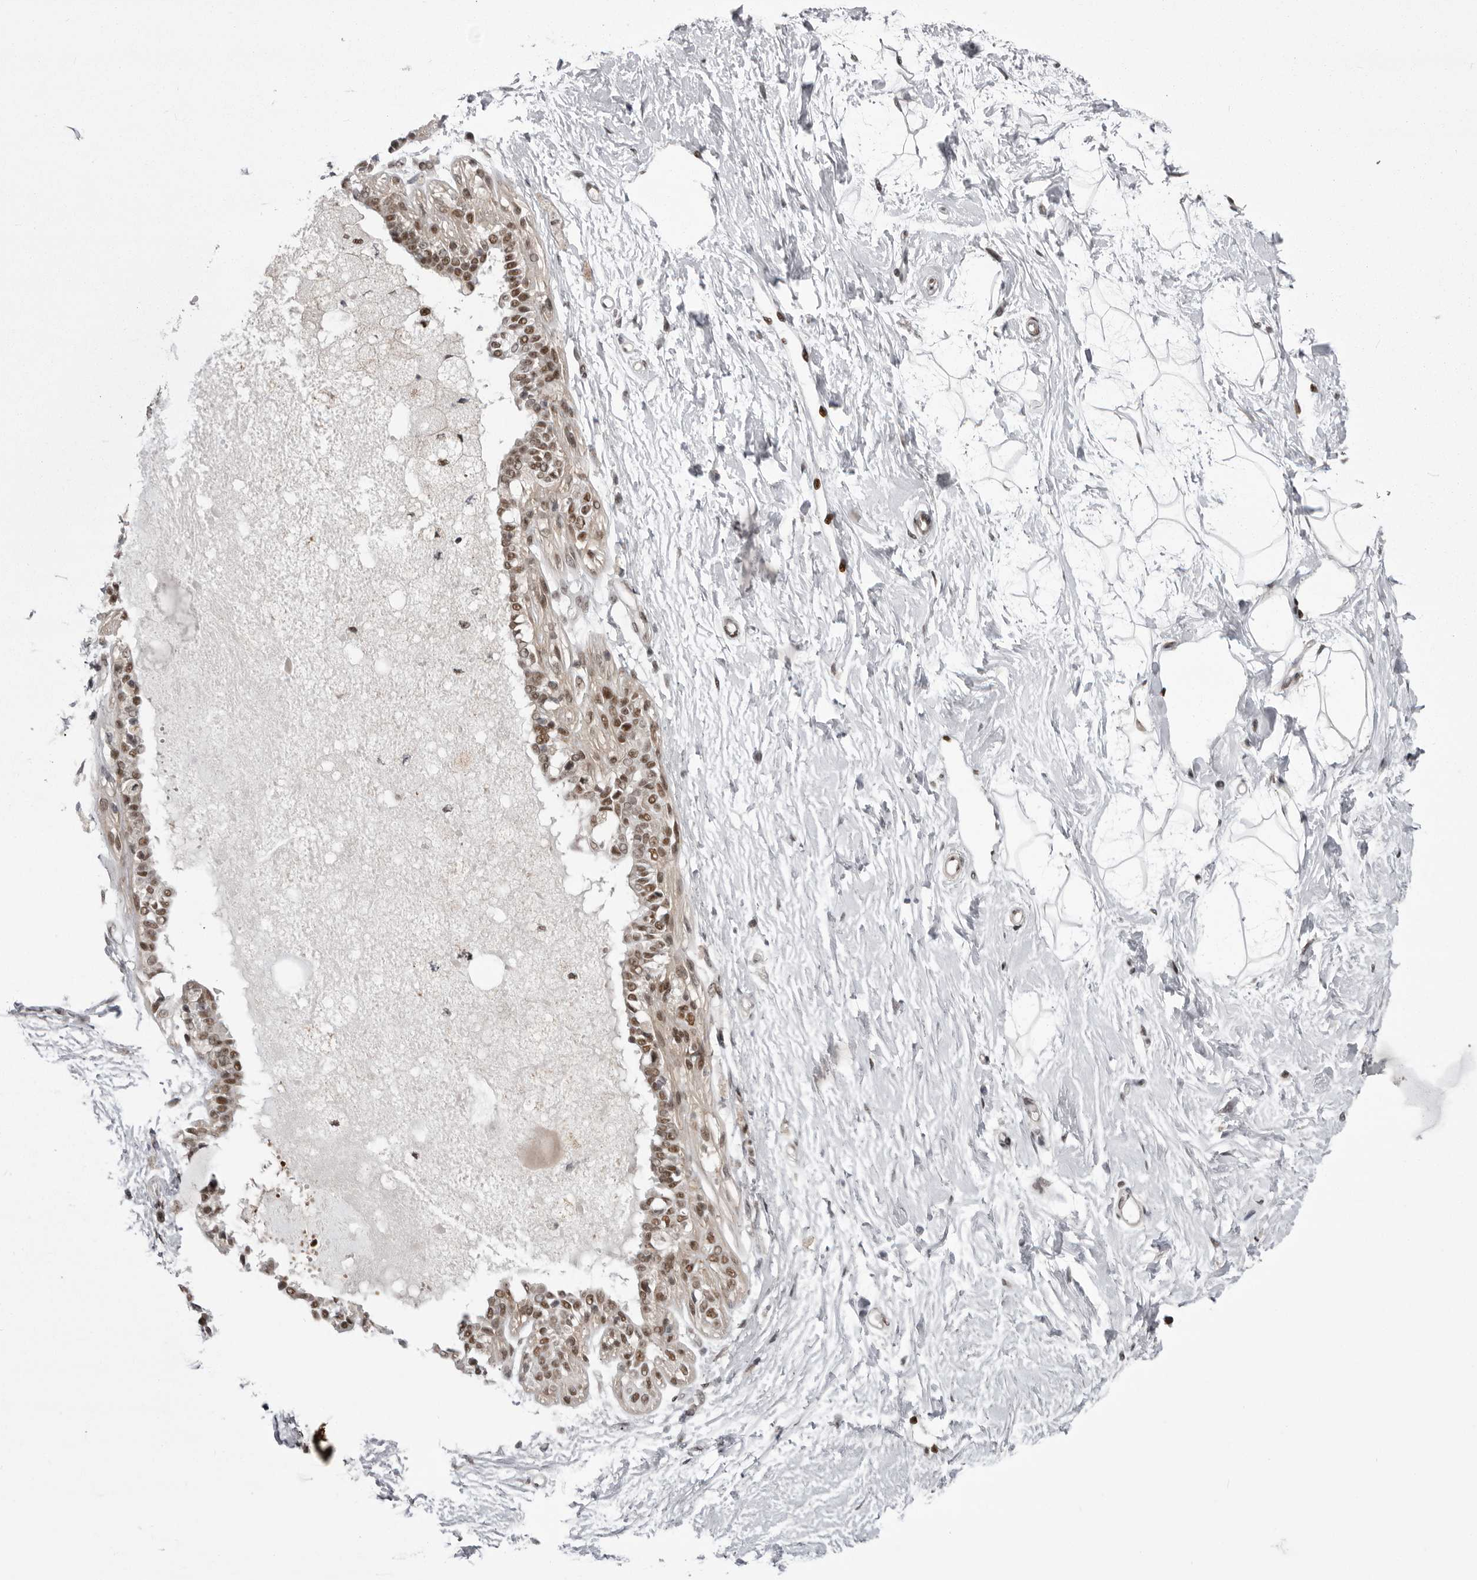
{"staining": {"intensity": "moderate", "quantity": ">75%", "location": "nuclear"}, "tissue": "breast", "cell_type": "Adipocytes", "image_type": "normal", "snomed": [{"axis": "morphology", "description": "Normal tissue, NOS"}, {"axis": "topography", "description": "Breast"}], "caption": "Immunohistochemical staining of normal human breast displays >75% levels of moderate nuclear protein expression in about >75% of adipocytes.", "gene": "MEPCE", "patient": {"sex": "female", "age": 45}}